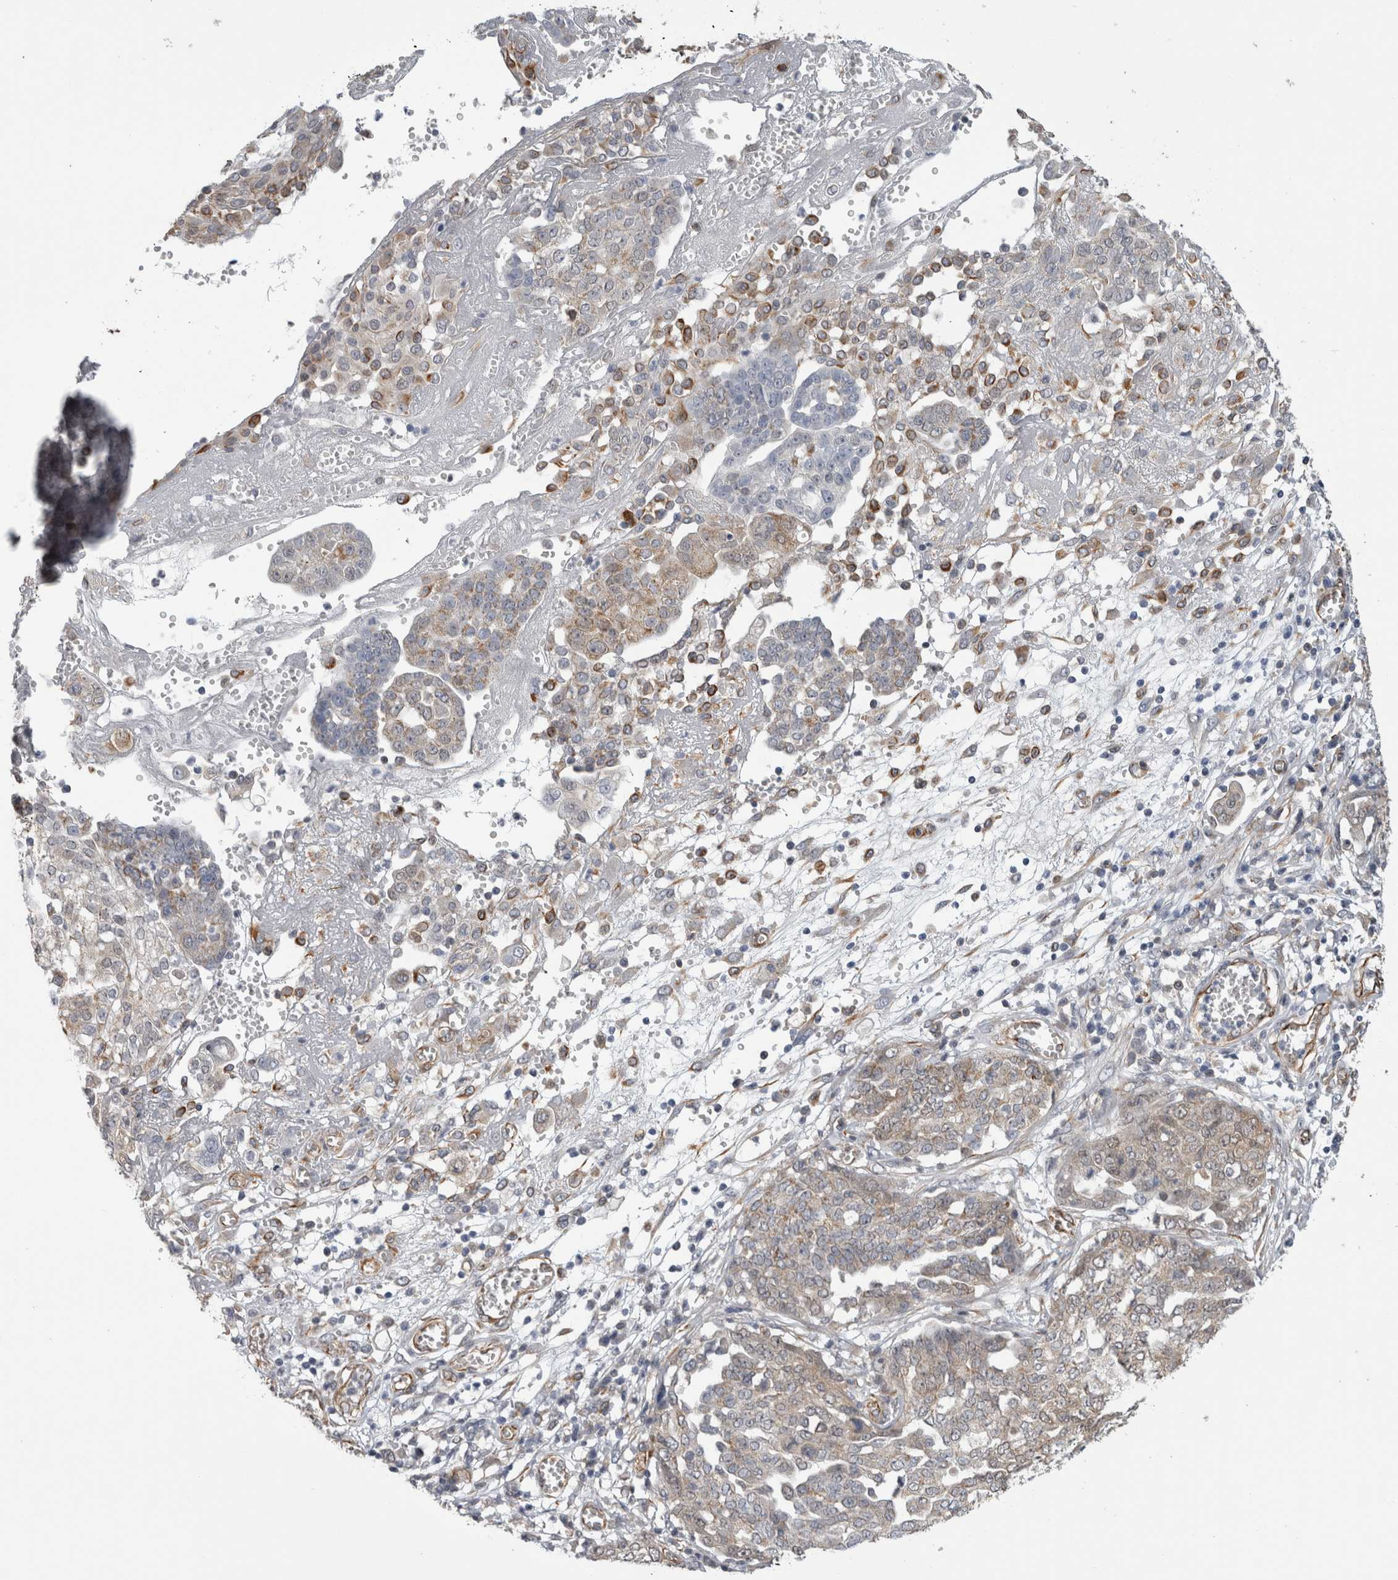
{"staining": {"intensity": "weak", "quantity": "25%-75%", "location": "cytoplasmic/membranous"}, "tissue": "ovarian cancer", "cell_type": "Tumor cells", "image_type": "cancer", "snomed": [{"axis": "morphology", "description": "Cystadenocarcinoma, serous, NOS"}, {"axis": "topography", "description": "Soft tissue"}, {"axis": "topography", "description": "Ovary"}], "caption": "Tumor cells demonstrate low levels of weak cytoplasmic/membranous expression in about 25%-75% of cells in serous cystadenocarcinoma (ovarian).", "gene": "ACOT7", "patient": {"sex": "female", "age": 57}}